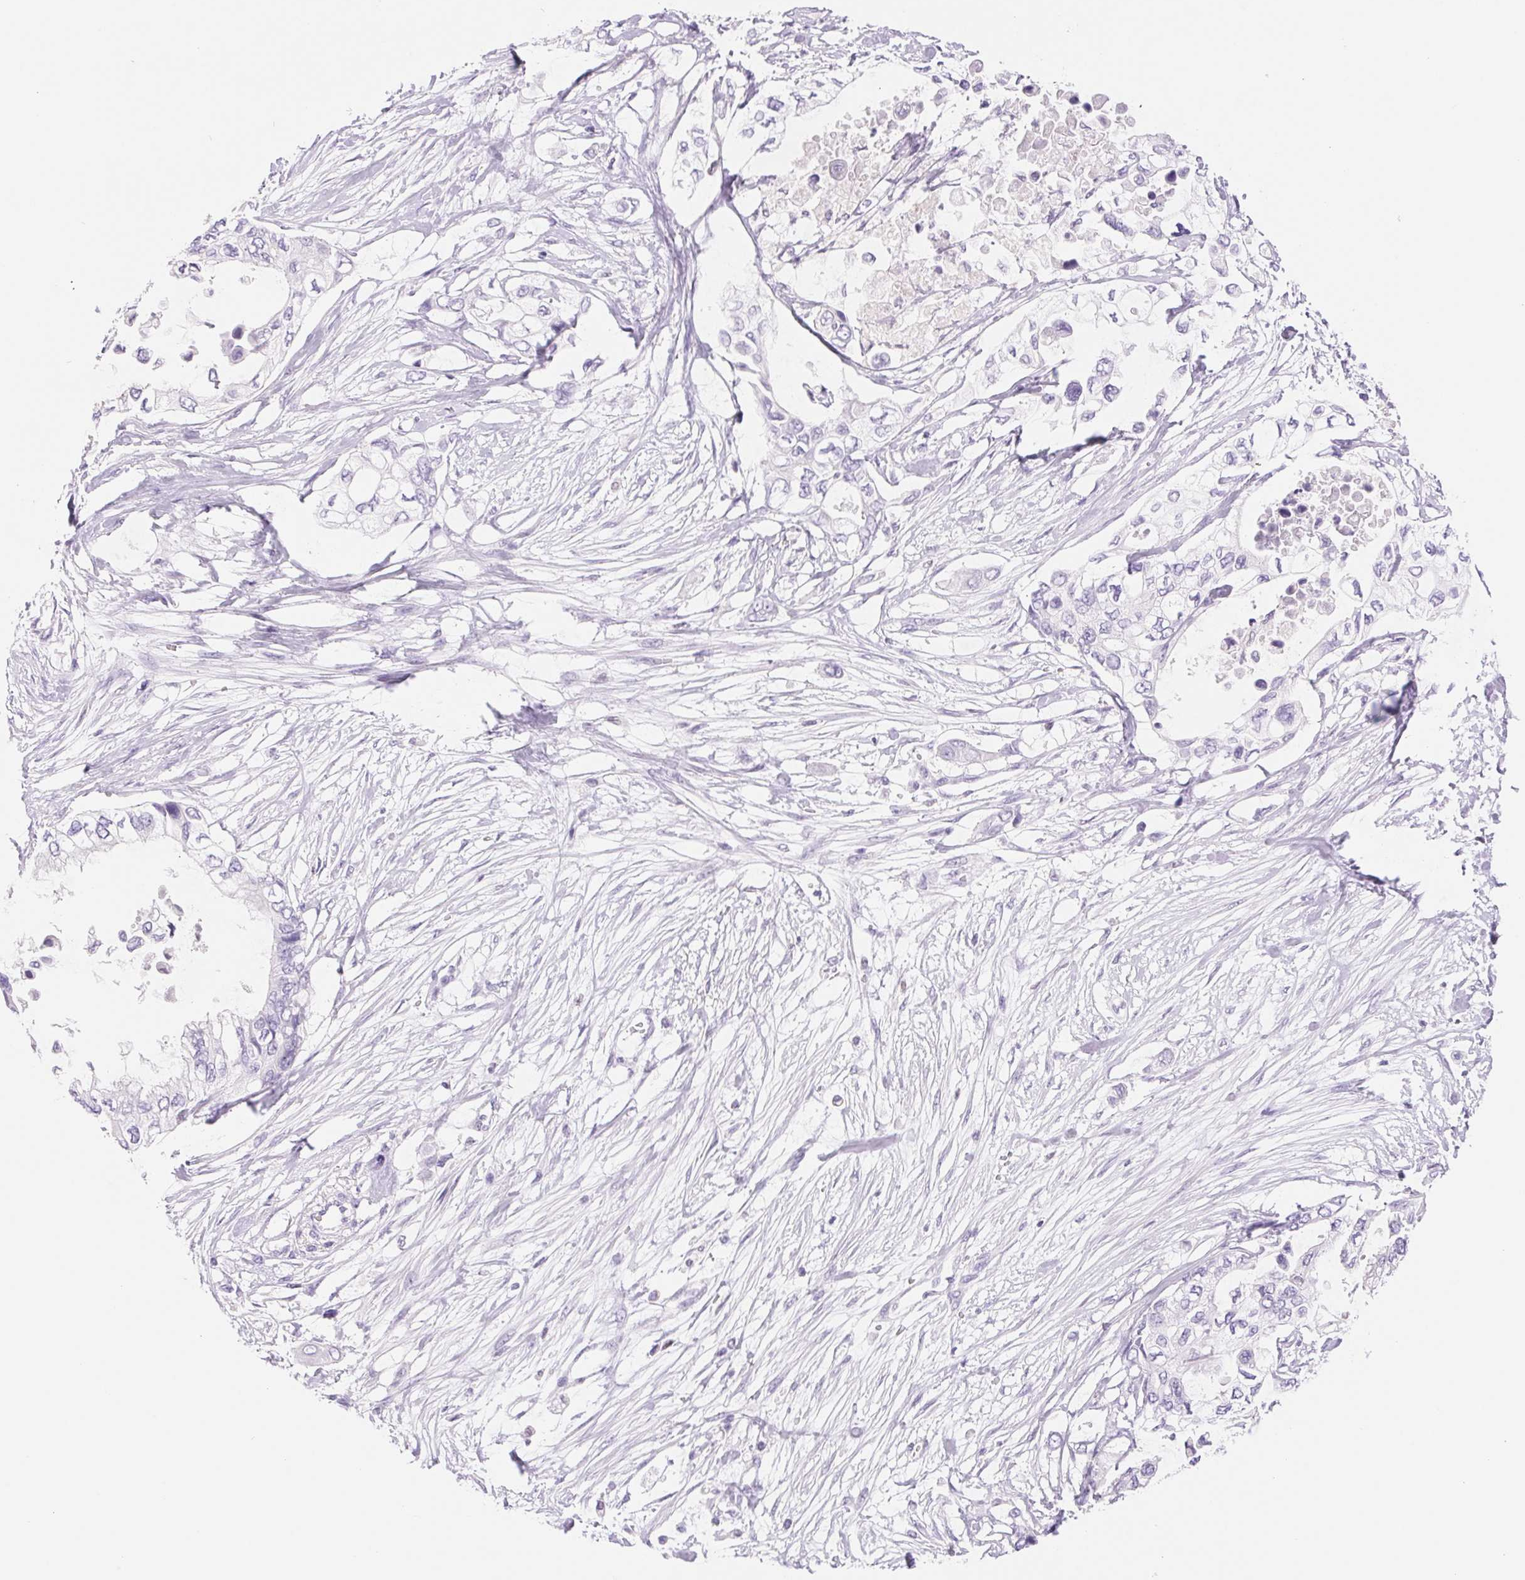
{"staining": {"intensity": "negative", "quantity": "none", "location": "none"}, "tissue": "pancreatic cancer", "cell_type": "Tumor cells", "image_type": "cancer", "snomed": [{"axis": "morphology", "description": "Adenocarcinoma, NOS"}, {"axis": "topography", "description": "Pancreas"}], "caption": "DAB immunohistochemical staining of human pancreatic cancer reveals no significant staining in tumor cells.", "gene": "ASGR2", "patient": {"sex": "female", "age": 63}}